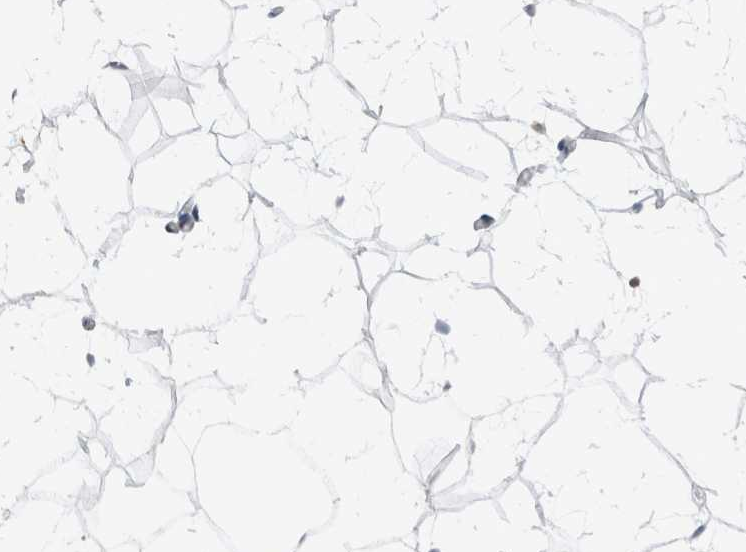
{"staining": {"intensity": "moderate", "quantity": ">75%", "location": "nuclear"}, "tissue": "adipose tissue", "cell_type": "Adipocytes", "image_type": "normal", "snomed": [{"axis": "morphology", "description": "Normal tissue, NOS"}, {"axis": "morphology", "description": "Fibrosis, NOS"}, {"axis": "topography", "description": "Breast"}, {"axis": "topography", "description": "Adipose tissue"}], "caption": "Unremarkable adipose tissue displays moderate nuclear staining in approximately >75% of adipocytes, visualized by immunohistochemistry.", "gene": "COPS7A", "patient": {"sex": "female", "age": 39}}